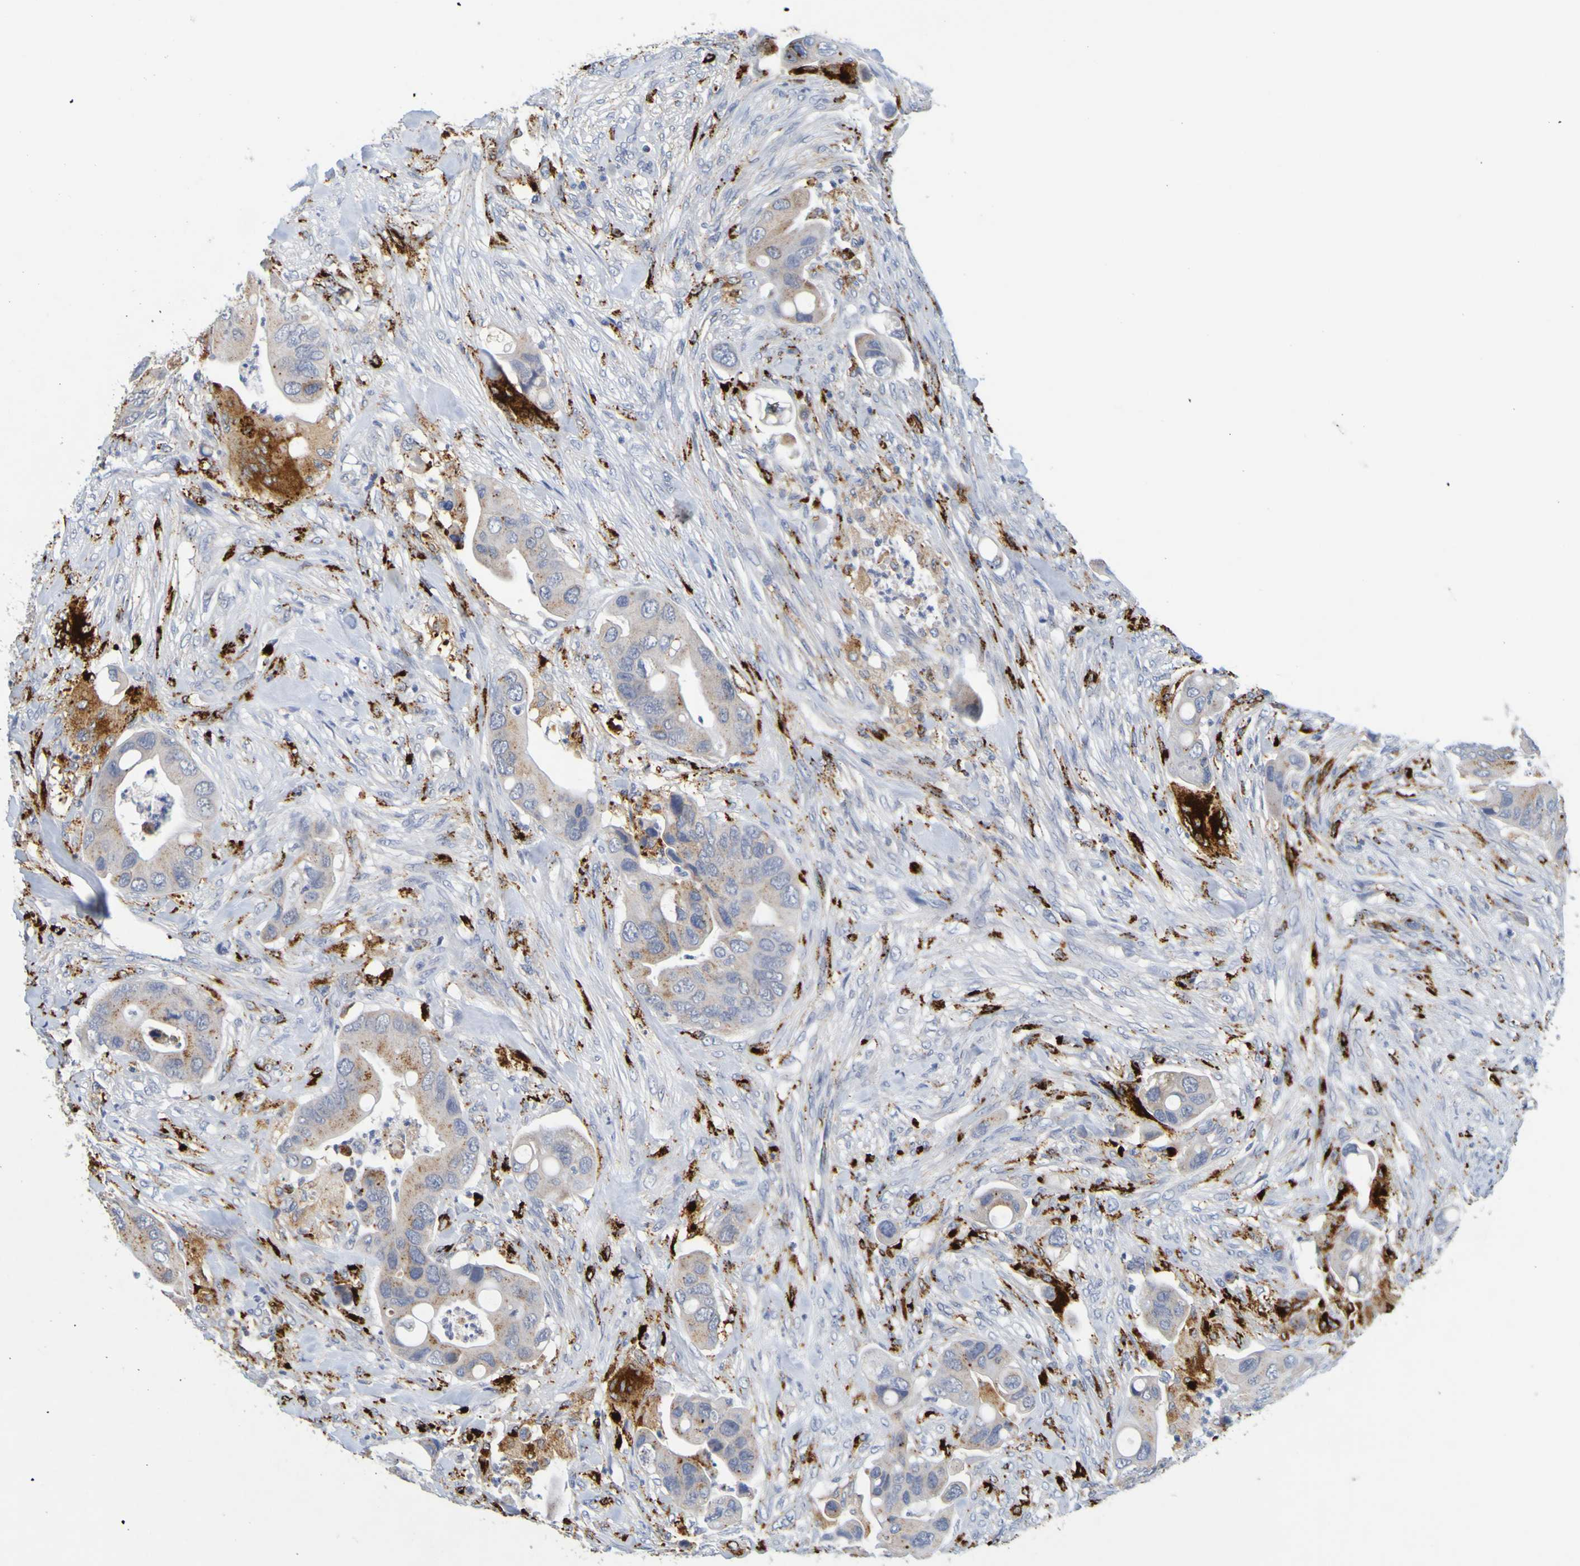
{"staining": {"intensity": "moderate", "quantity": "25%-75%", "location": "cytoplasmic/membranous"}, "tissue": "colorectal cancer", "cell_type": "Tumor cells", "image_type": "cancer", "snomed": [{"axis": "morphology", "description": "Adenocarcinoma, NOS"}, {"axis": "topography", "description": "Rectum"}], "caption": "A medium amount of moderate cytoplasmic/membranous staining is appreciated in approximately 25%-75% of tumor cells in colorectal adenocarcinoma tissue.", "gene": "TPH1", "patient": {"sex": "female", "age": 57}}